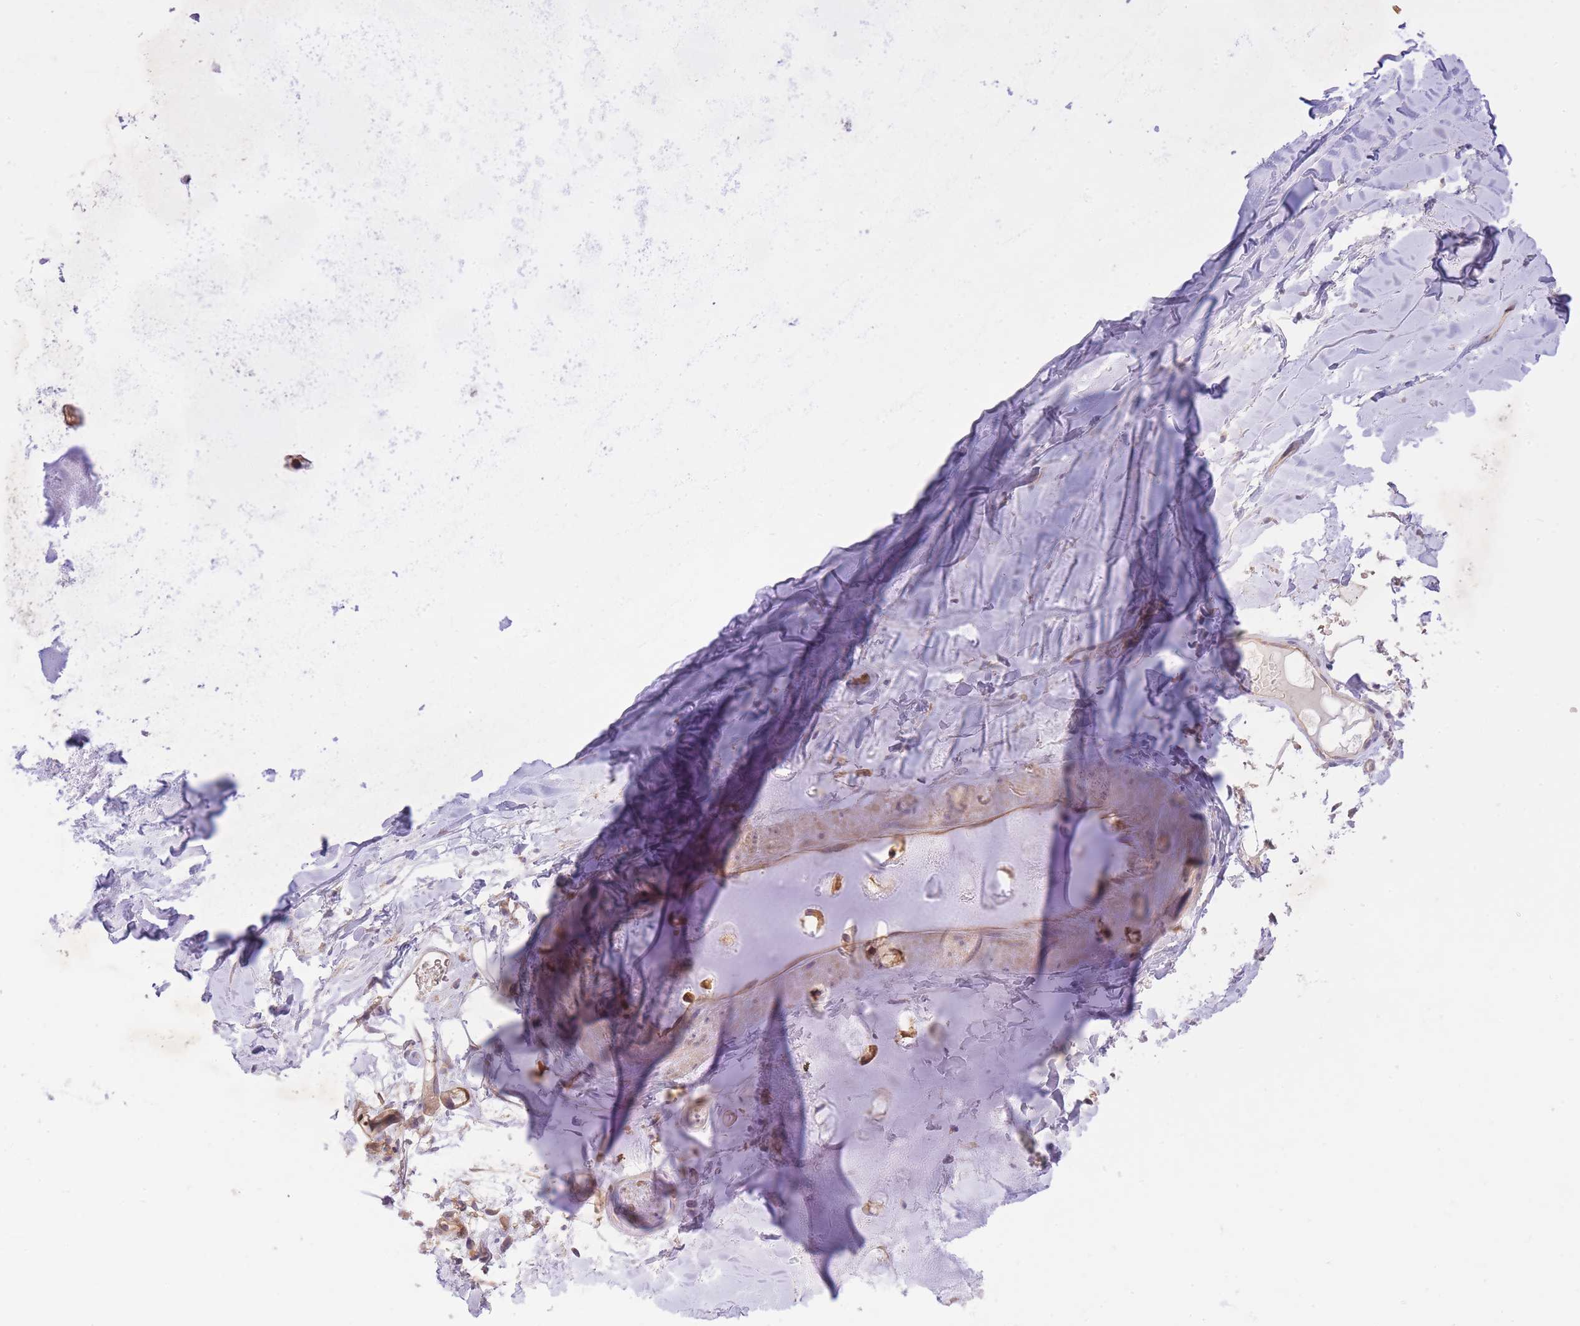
{"staining": {"intensity": "moderate", "quantity": ">75%", "location": "cytoplasmic/membranous"}, "tissue": "soft tissue", "cell_type": "Chondrocytes", "image_type": "normal", "snomed": [{"axis": "morphology", "description": "Normal tissue, NOS"}, {"axis": "topography", "description": "Cartilage tissue"}], "caption": "Soft tissue stained with DAB IHC reveals medium levels of moderate cytoplasmic/membranous staining in approximately >75% of chondrocytes.", "gene": "PREP", "patient": {"sex": "male", "age": 80}}